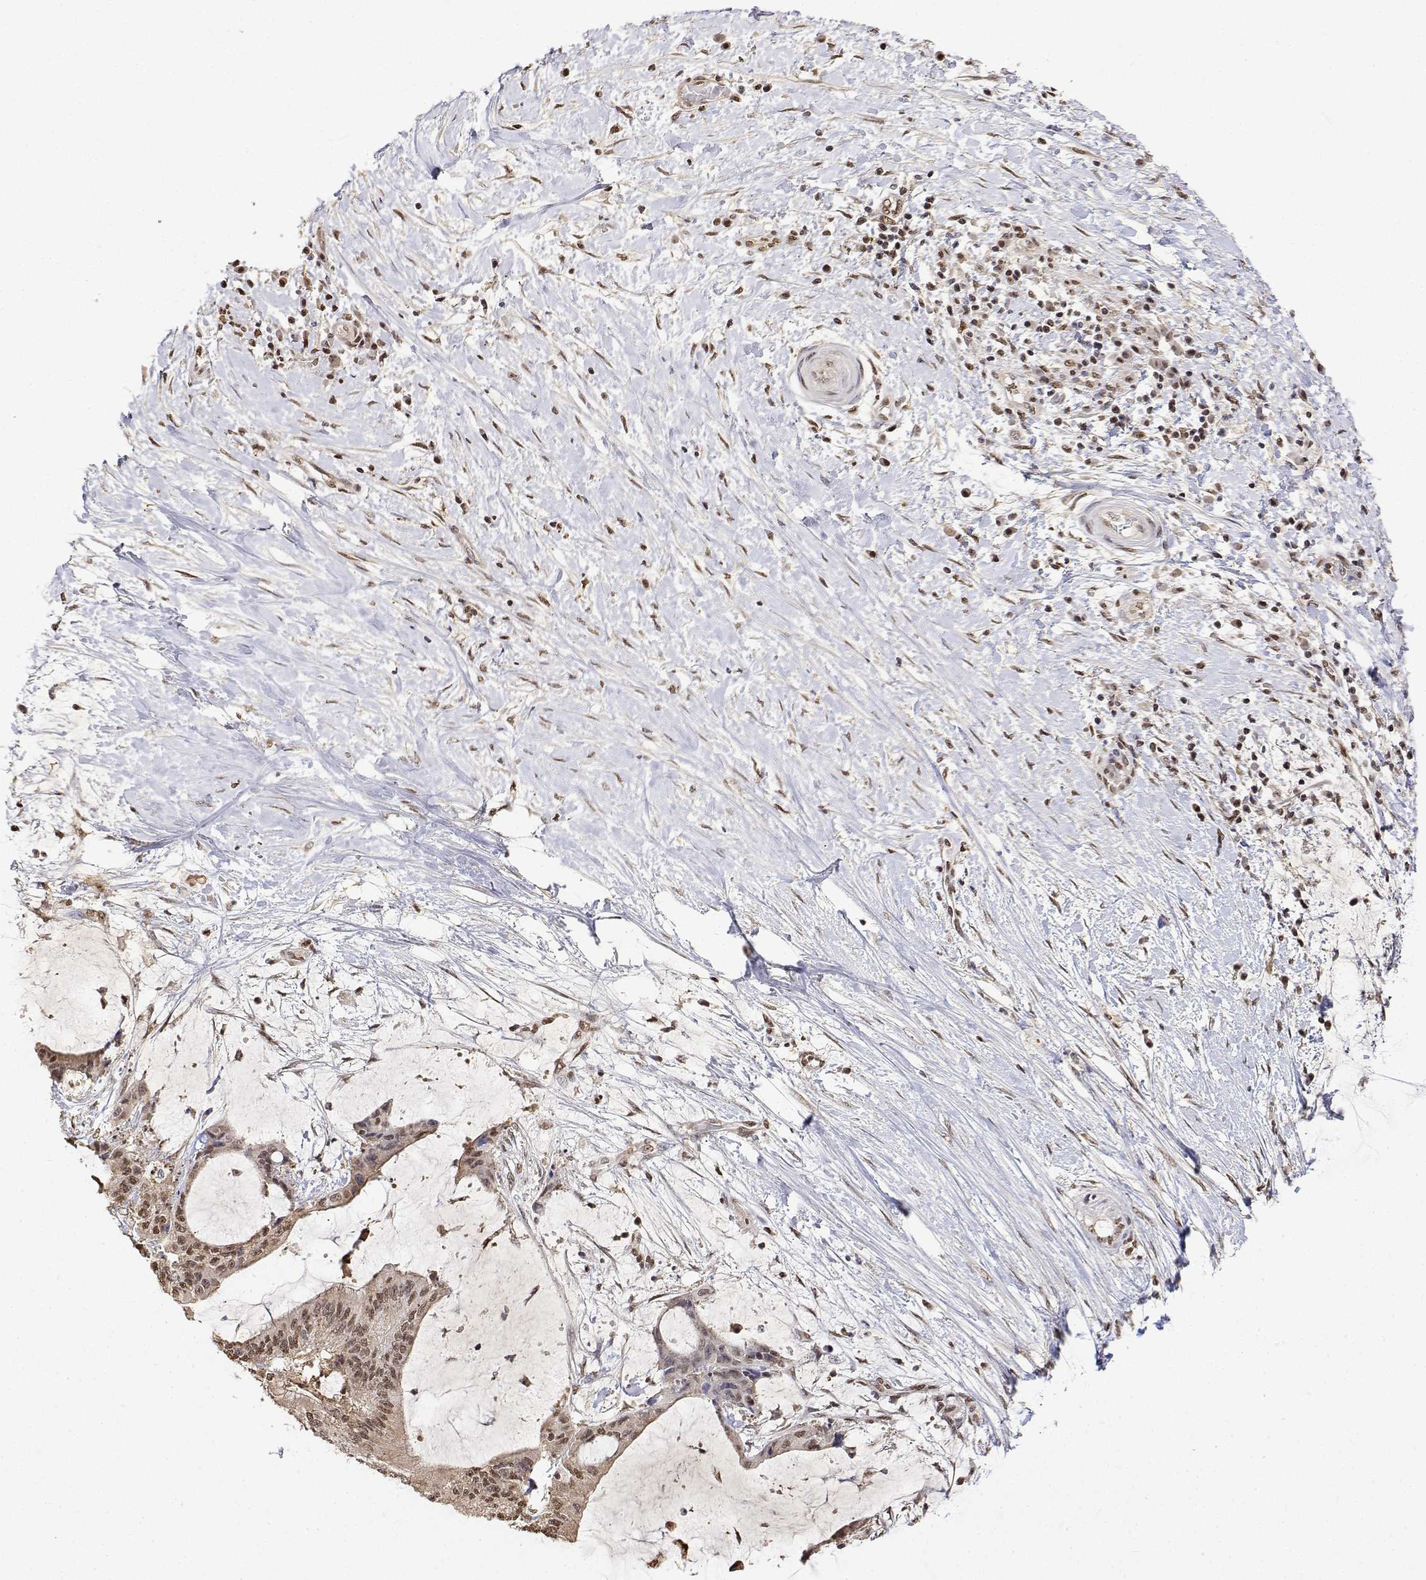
{"staining": {"intensity": "moderate", "quantity": ">75%", "location": "nuclear"}, "tissue": "liver cancer", "cell_type": "Tumor cells", "image_type": "cancer", "snomed": [{"axis": "morphology", "description": "Cholangiocarcinoma"}, {"axis": "topography", "description": "Liver"}], "caption": "A medium amount of moderate nuclear expression is seen in about >75% of tumor cells in liver cancer tissue.", "gene": "TPI1", "patient": {"sex": "female", "age": 73}}